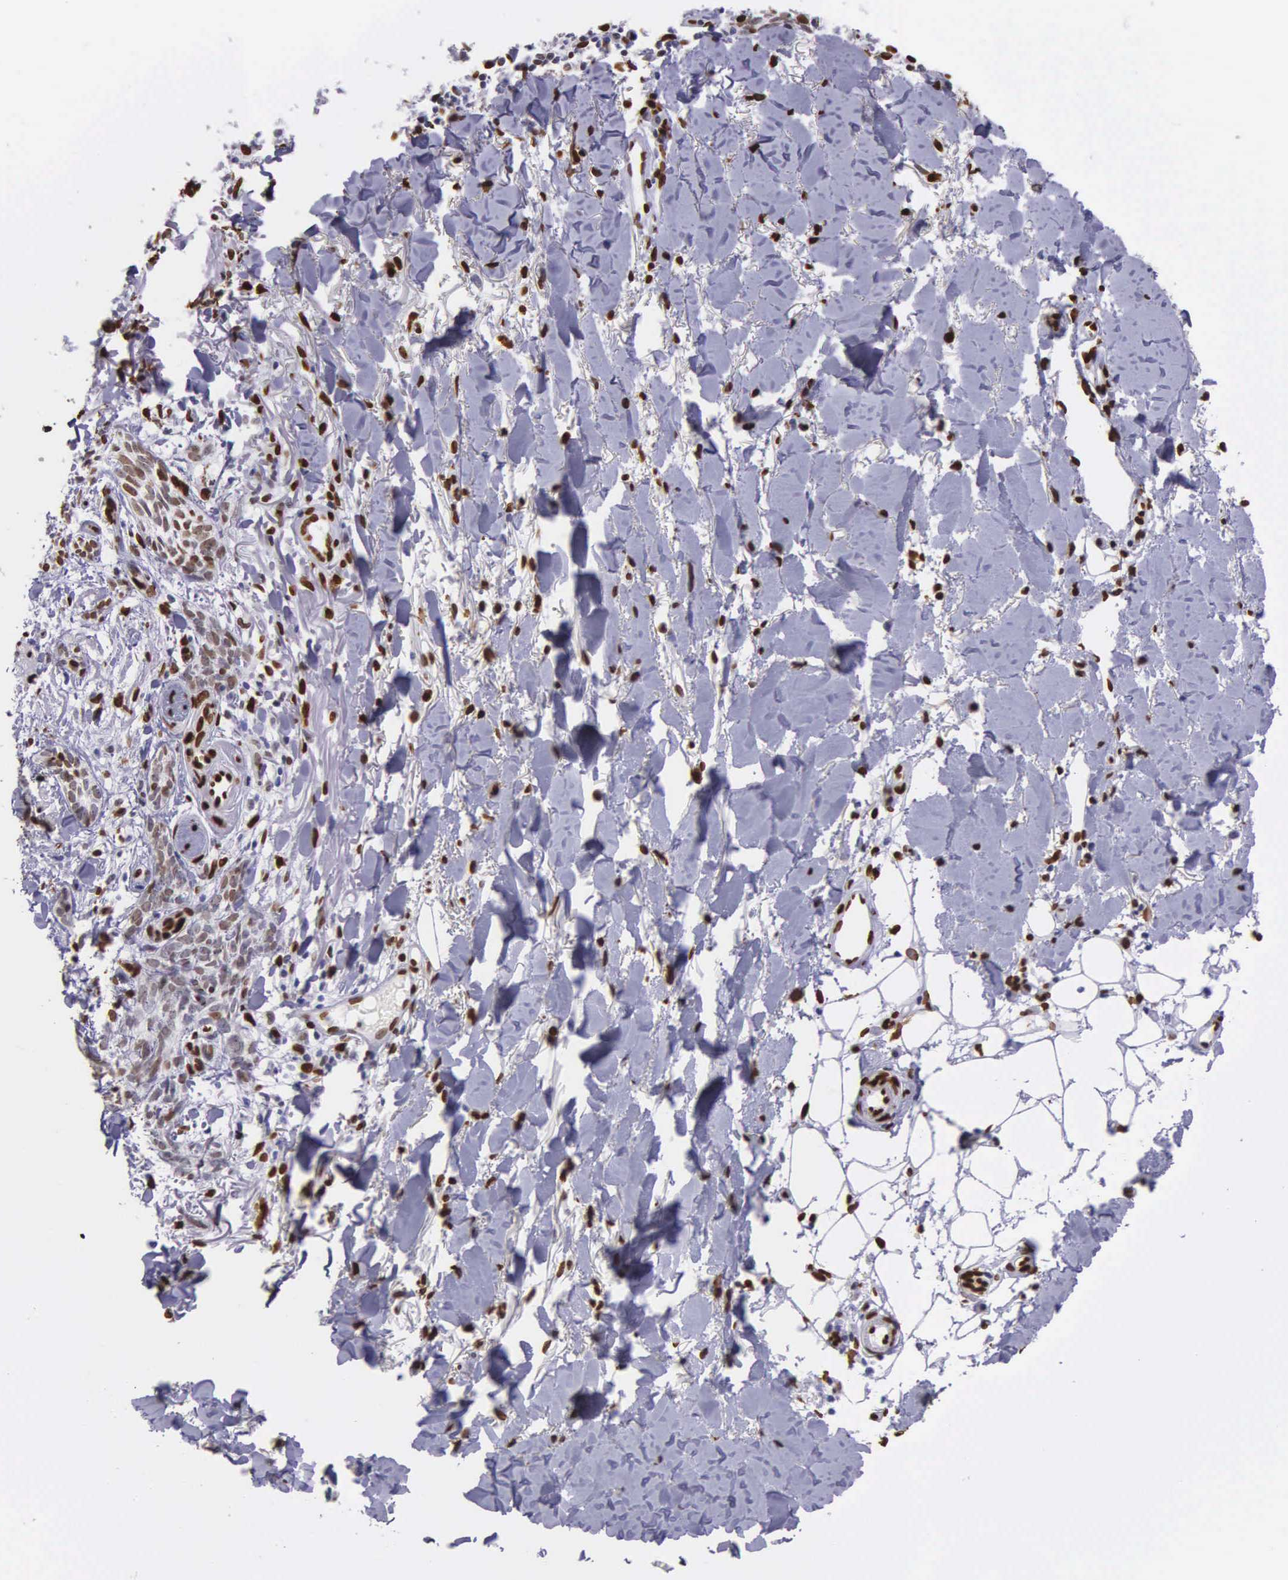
{"staining": {"intensity": "moderate", "quantity": ">75%", "location": "nuclear"}, "tissue": "skin cancer", "cell_type": "Tumor cells", "image_type": "cancer", "snomed": [{"axis": "morphology", "description": "Basal cell carcinoma"}, {"axis": "topography", "description": "Skin"}], "caption": "A photomicrograph of basal cell carcinoma (skin) stained for a protein reveals moderate nuclear brown staining in tumor cells.", "gene": "H1-0", "patient": {"sex": "female", "age": 81}}